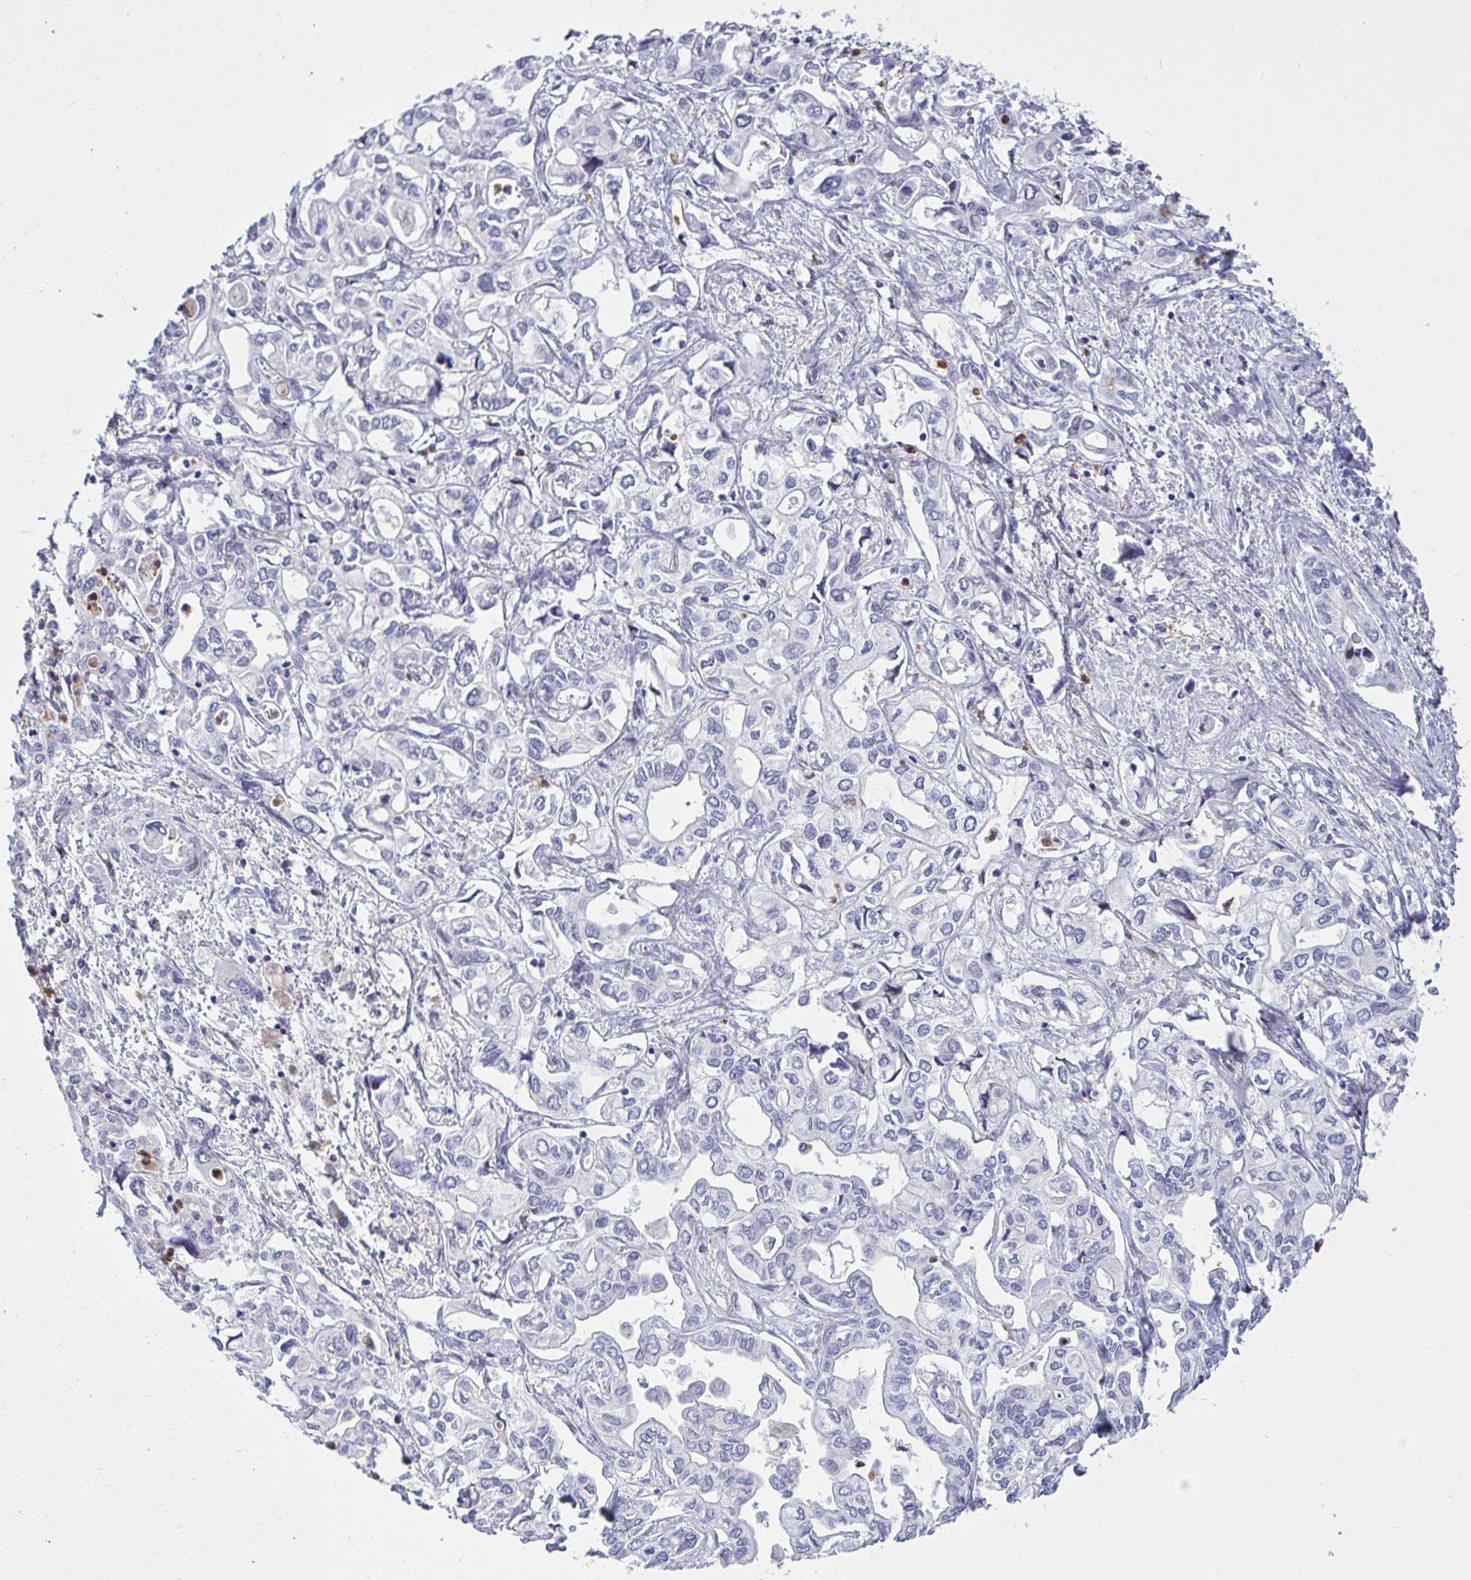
{"staining": {"intensity": "negative", "quantity": "none", "location": "none"}, "tissue": "liver cancer", "cell_type": "Tumor cells", "image_type": "cancer", "snomed": [{"axis": "morphology", "description": "Cholangiocarcinoma"}, {"axis": "topography", "description": "Liver"}], "caption": "Immunohistochemical staining of human liver cancer exhibits no significant staining in tumor cells.", "gene": "ZNF554", "patient": {"sex": "female", "age": 64}}